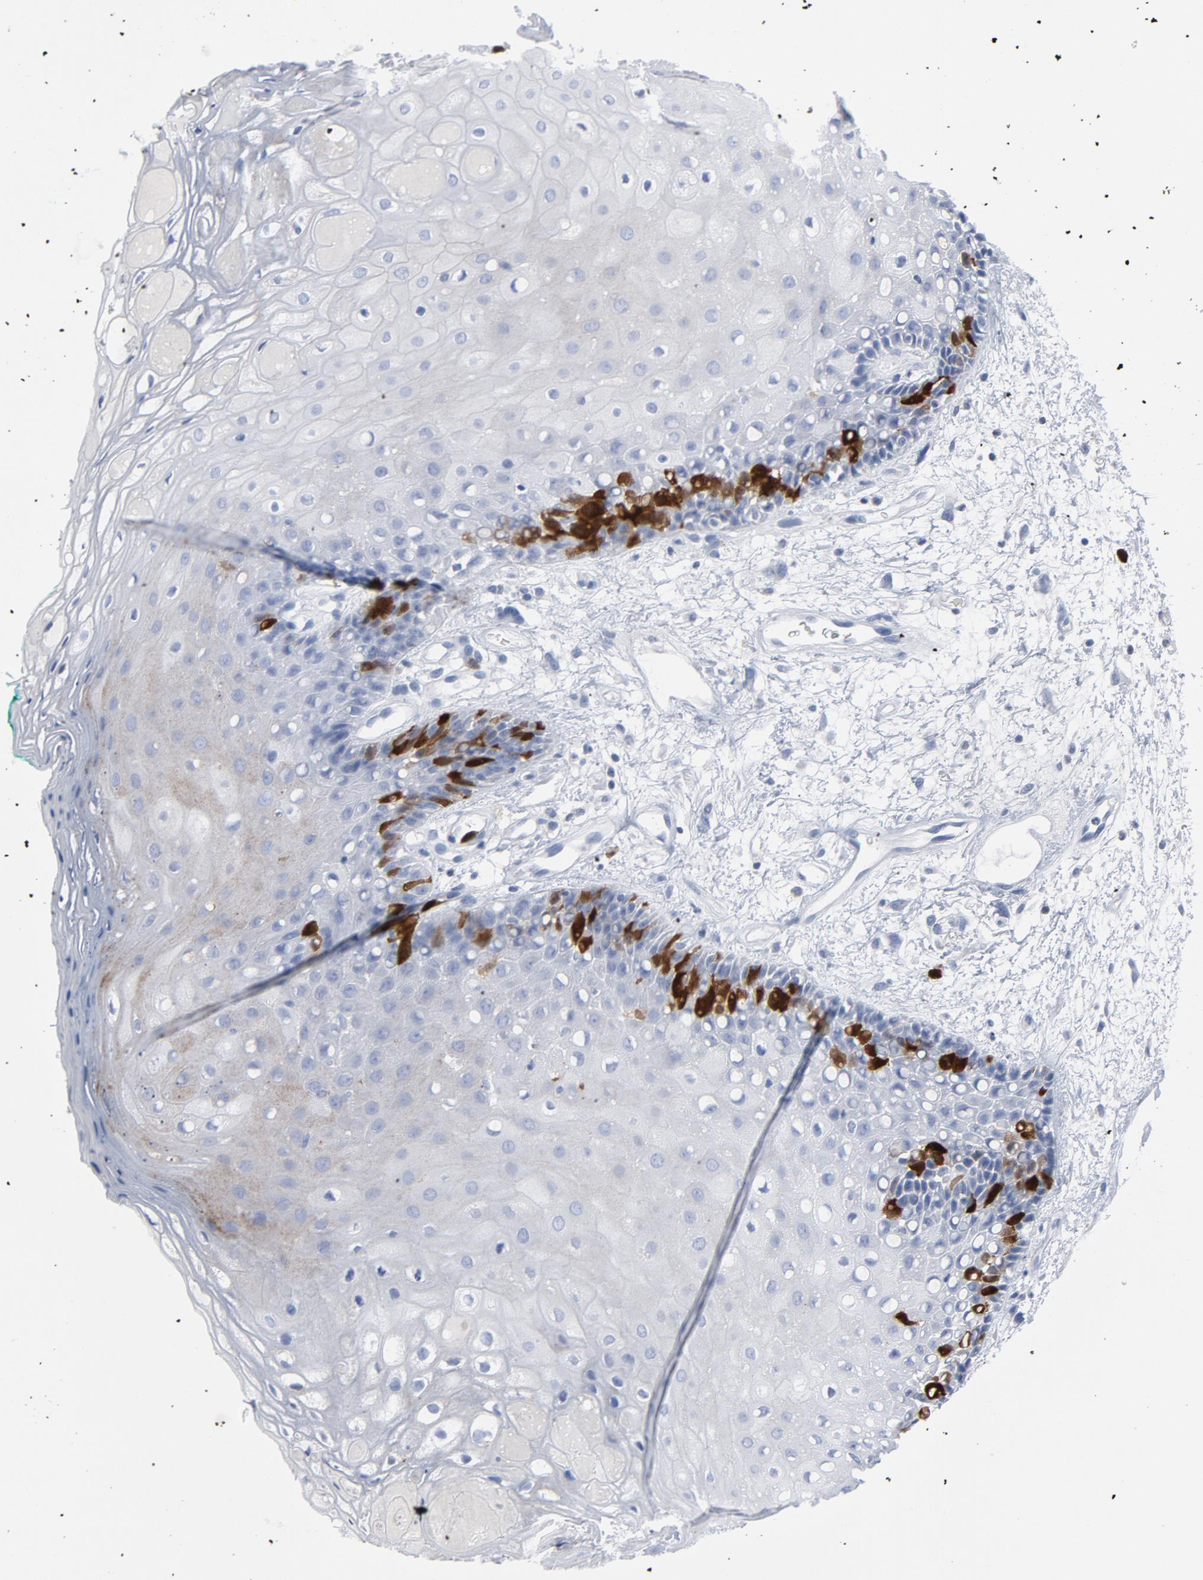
{"staining": {"intensity": "strong", "quantity": "<25%", "location": "cytoplasmic/membranous,nuclear"}, "tissue": "oral mucosa", "cell_type": "Squamous epithelial cells", "image_type": "normal", "snomed": [{"axis": "morphology", "description": "Normal tissue, NOS"}, {"axis": "morphology", "description": "Squamous cell carcinoma, NOS"}, {"axis": "topography", "description": "Skeletal muscle"}, {"axis": "topography", "description": "Oral tissue"}, {"axis": "topography", "description": "Head-Neck"}], "caption": "Protein expression analysis of benign oral mucosa demonstrates strong cytoplasmic/membranous,nuclear expression in approximately <25% of squamous epithelial cells. The protein of interest is shown in brown color, while the nuclei are stained blue.", "gene": "CDC20", "patient": {"sex": "female", "age": 84}}